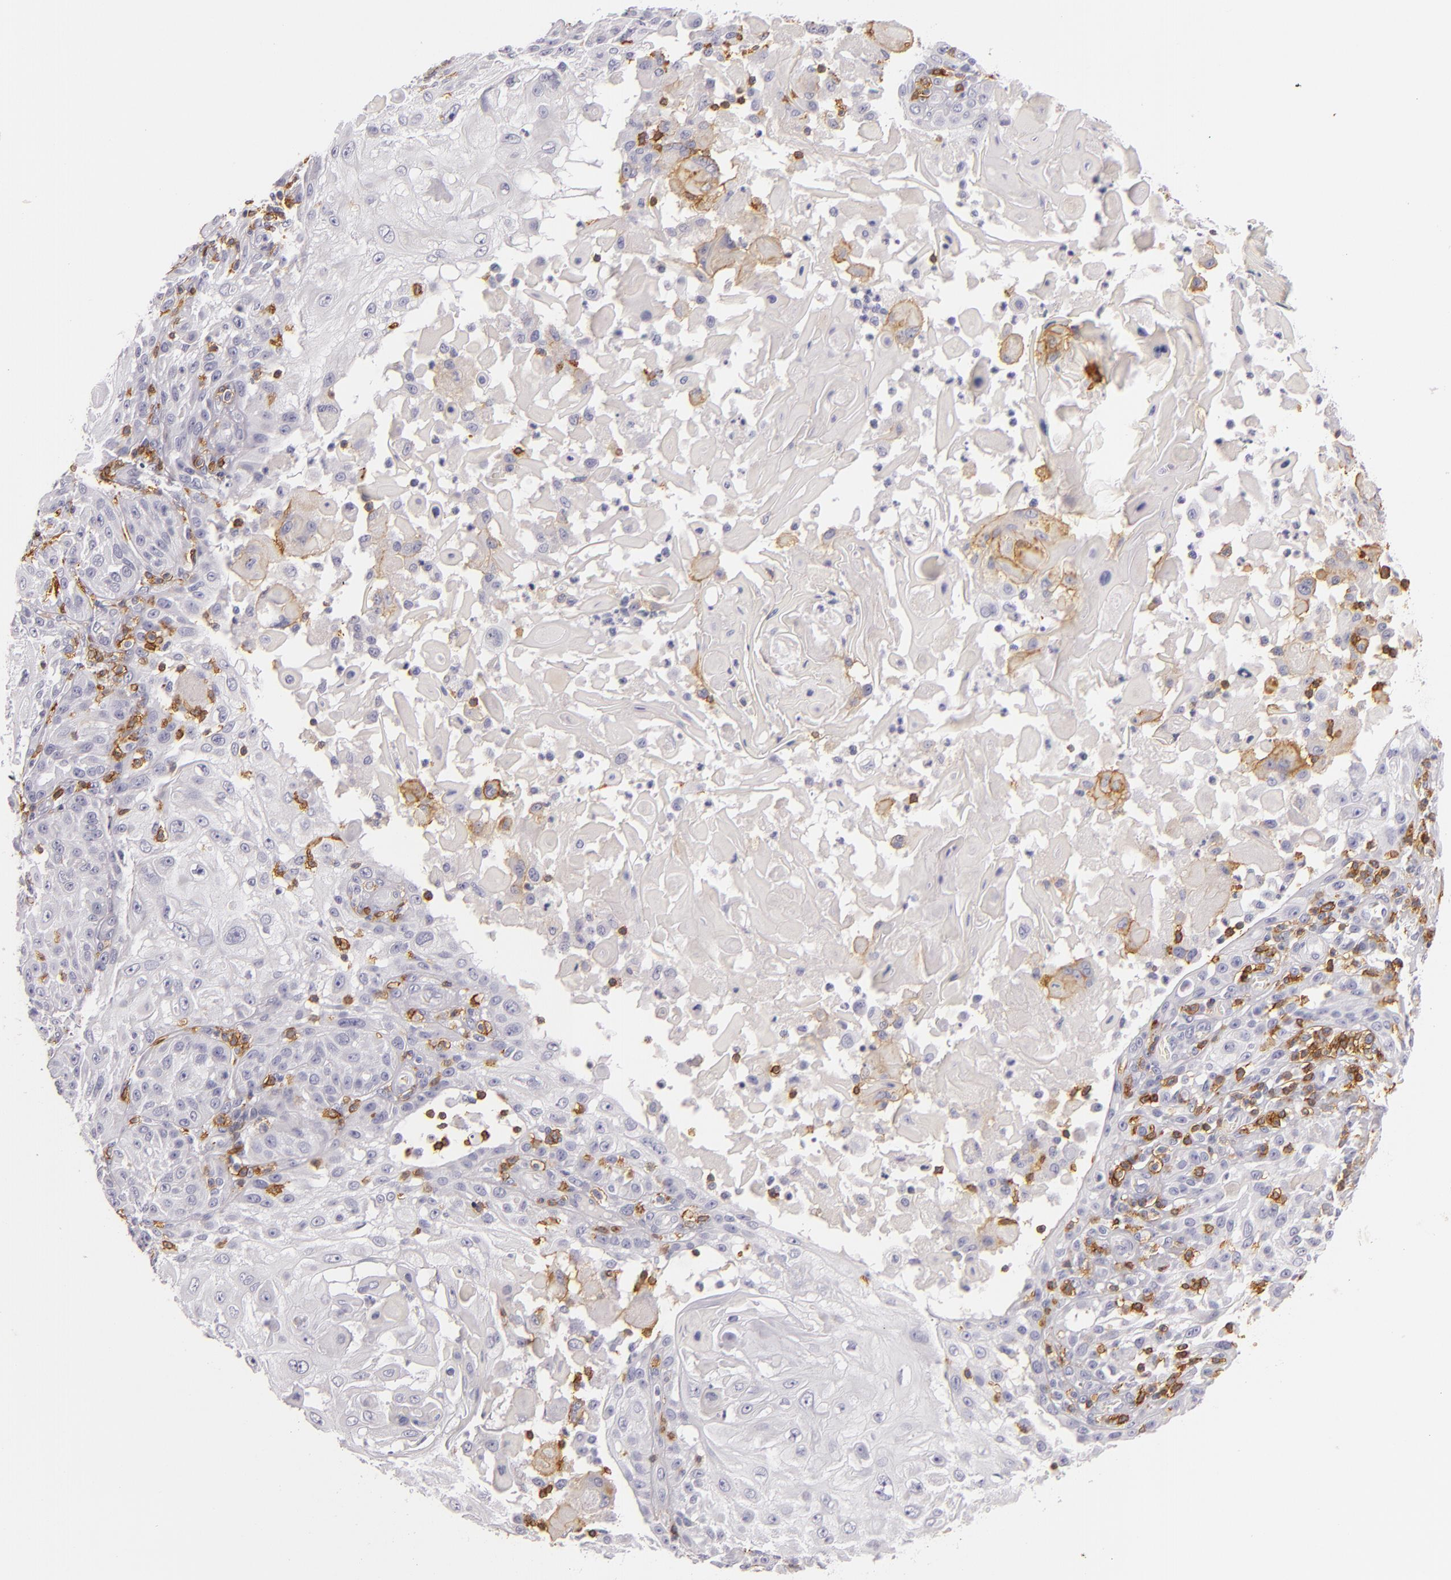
{"staining": {"intensity": "negative", "quantity": "none", "location": "none"}, "tissue": "skin cancer", "cell_type": "Tumor cells", "image_type": "cancer", "snomed": [{"axis": "morphology", "description": "Squamous cell carcinoma, NOS"}, {"axis": "topography", "description": "Skin"}], "caption": "Immunohistochemistry of skin cancer (squamous cell carcinoma) reveals no positivity in tumor cells.", "gene": "LAT", "patient": {"sex": "female", "age": 89}}